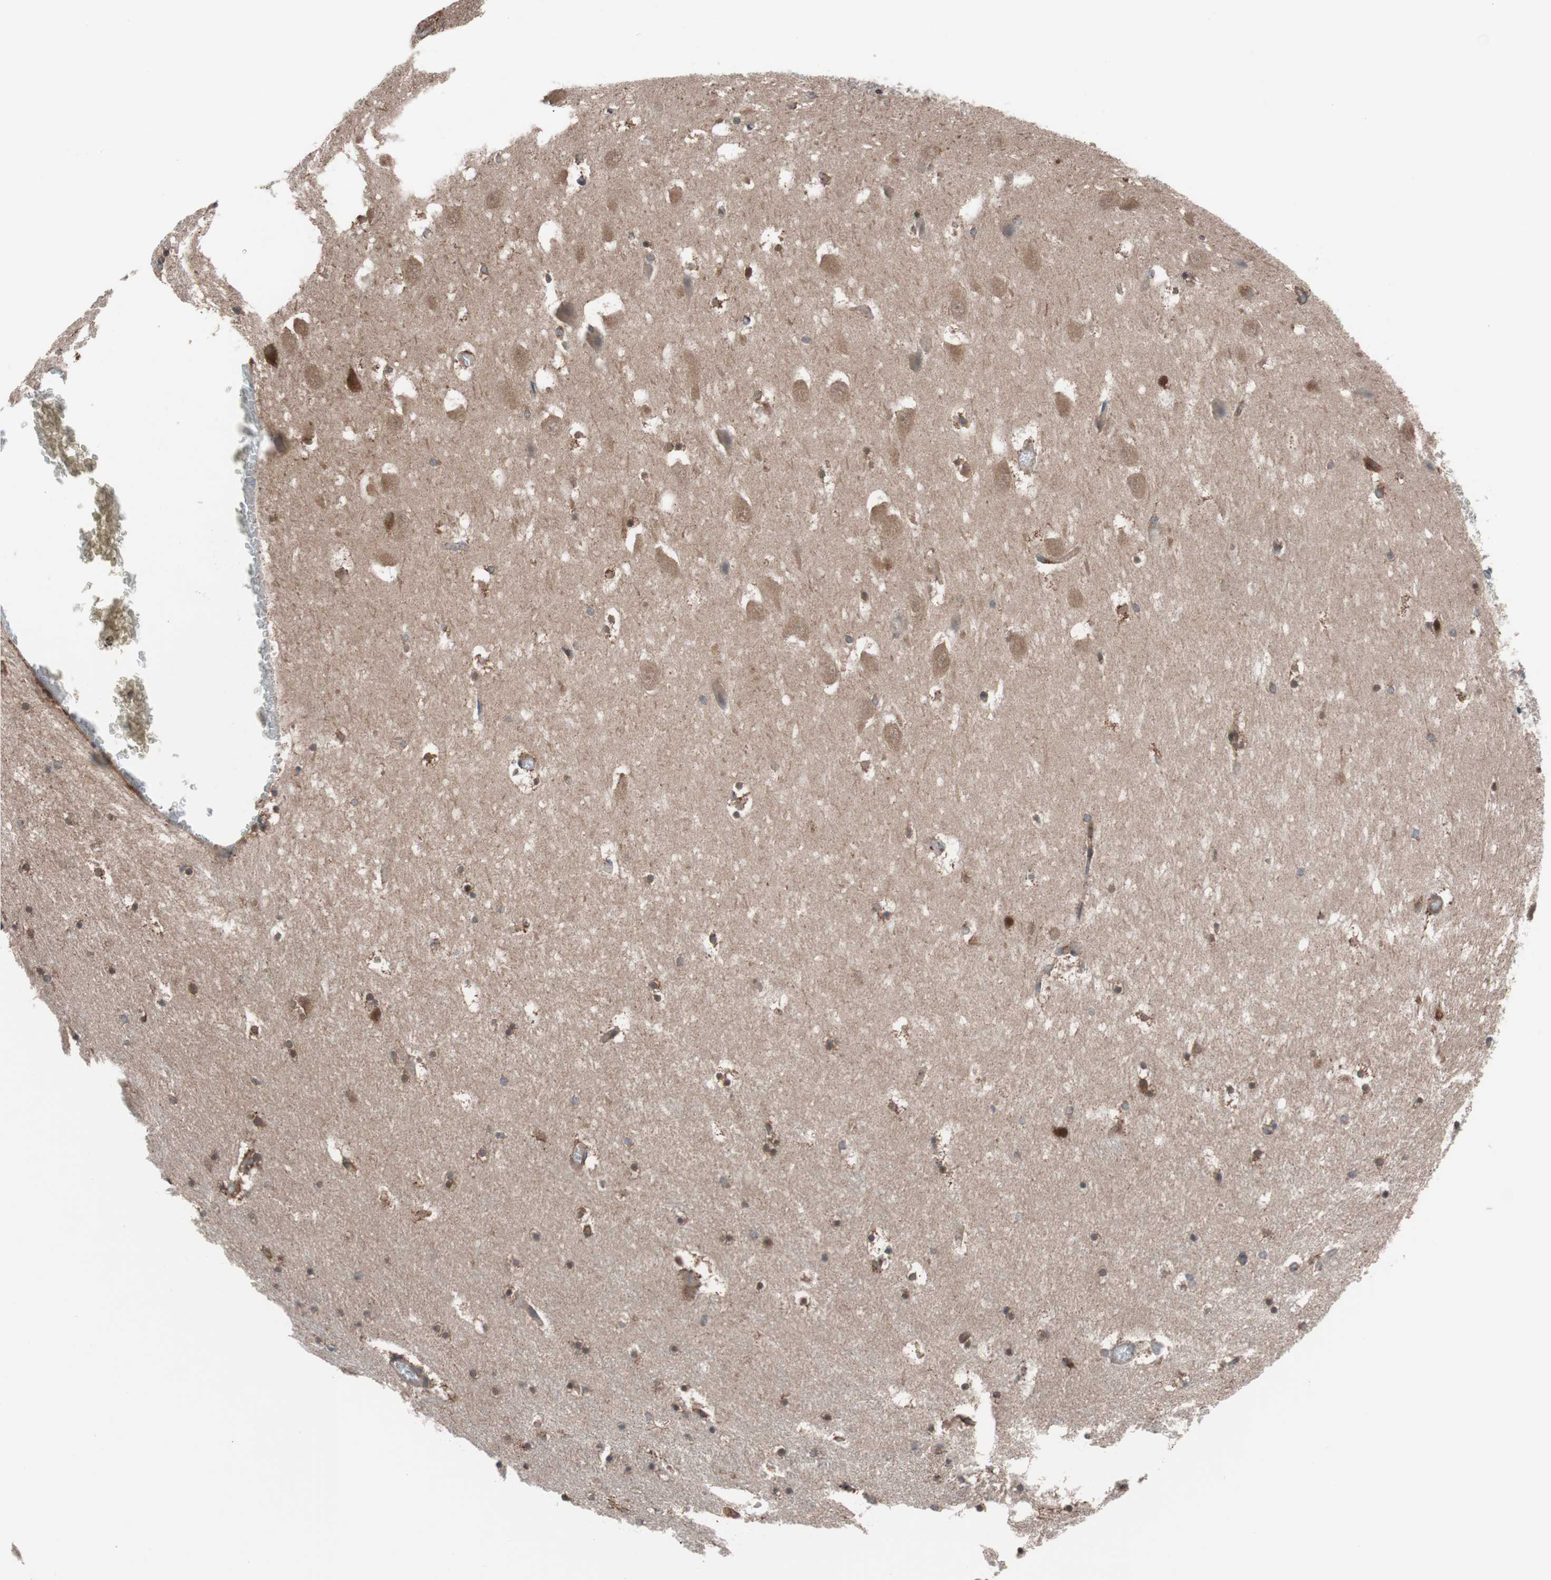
{"staining": {"intensity": "moderate", "quantity": "25%-75%", "location": "cytoplasmic/membranous"}, "tissue": "hippocampus", "cell_type": "Glial cells", "image_type": "normal", "snomed": [{"axis": "morphology", "description": "Normal tissue, NOS"}, {"axis": "topography", "description": "Hippocampus"}], "caption": "This is a photomicrograph of immunohistochemistry (IHC) staining of normal hippocampus, which shows moderate staining in the cytoplasmic/membranous of glial cells.", "gene": "SEC31A", "patient": {"sex": "male", "age": 45}}